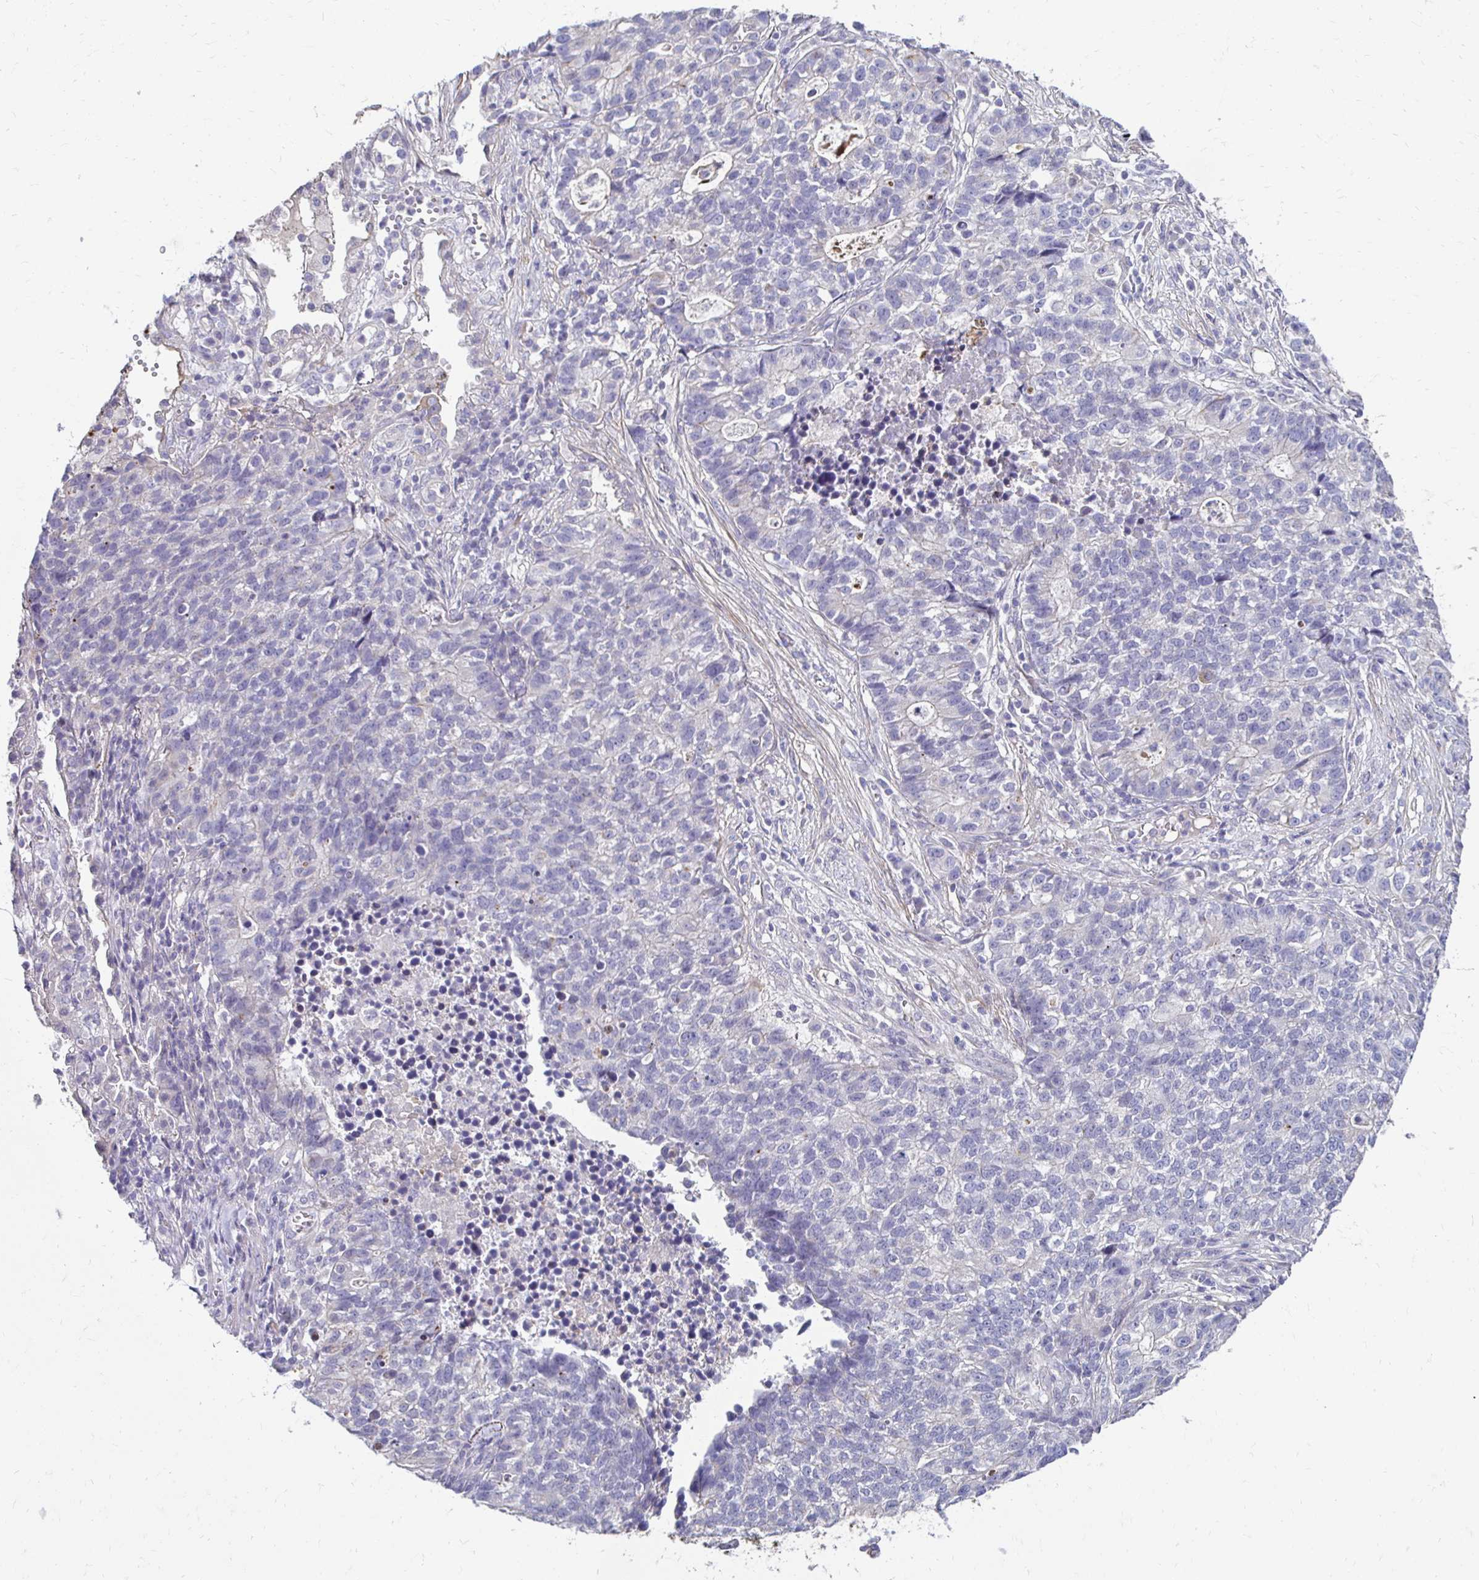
{"staining": {"intensity": "negative", "quantity": "none", "location": "none"}, "tissue": "lung cancer", "cell_type": "Tumor cells", "image_type": "cancer", "snomed": [{"axis": "morphology", "description": "Adenocarcinoma, NOS"}, {"axis": "topography", "description": "Lung"}], "caption": "IHC histopathology image of neoplastic tissue: human lung adenocarcinoma stained with DAB (3,3'-diaminobenzidine) exhibits no significant protein staining in tumor cells.", "gene": "AKAP6", "patient": {"sex": "male", "age": 57}}